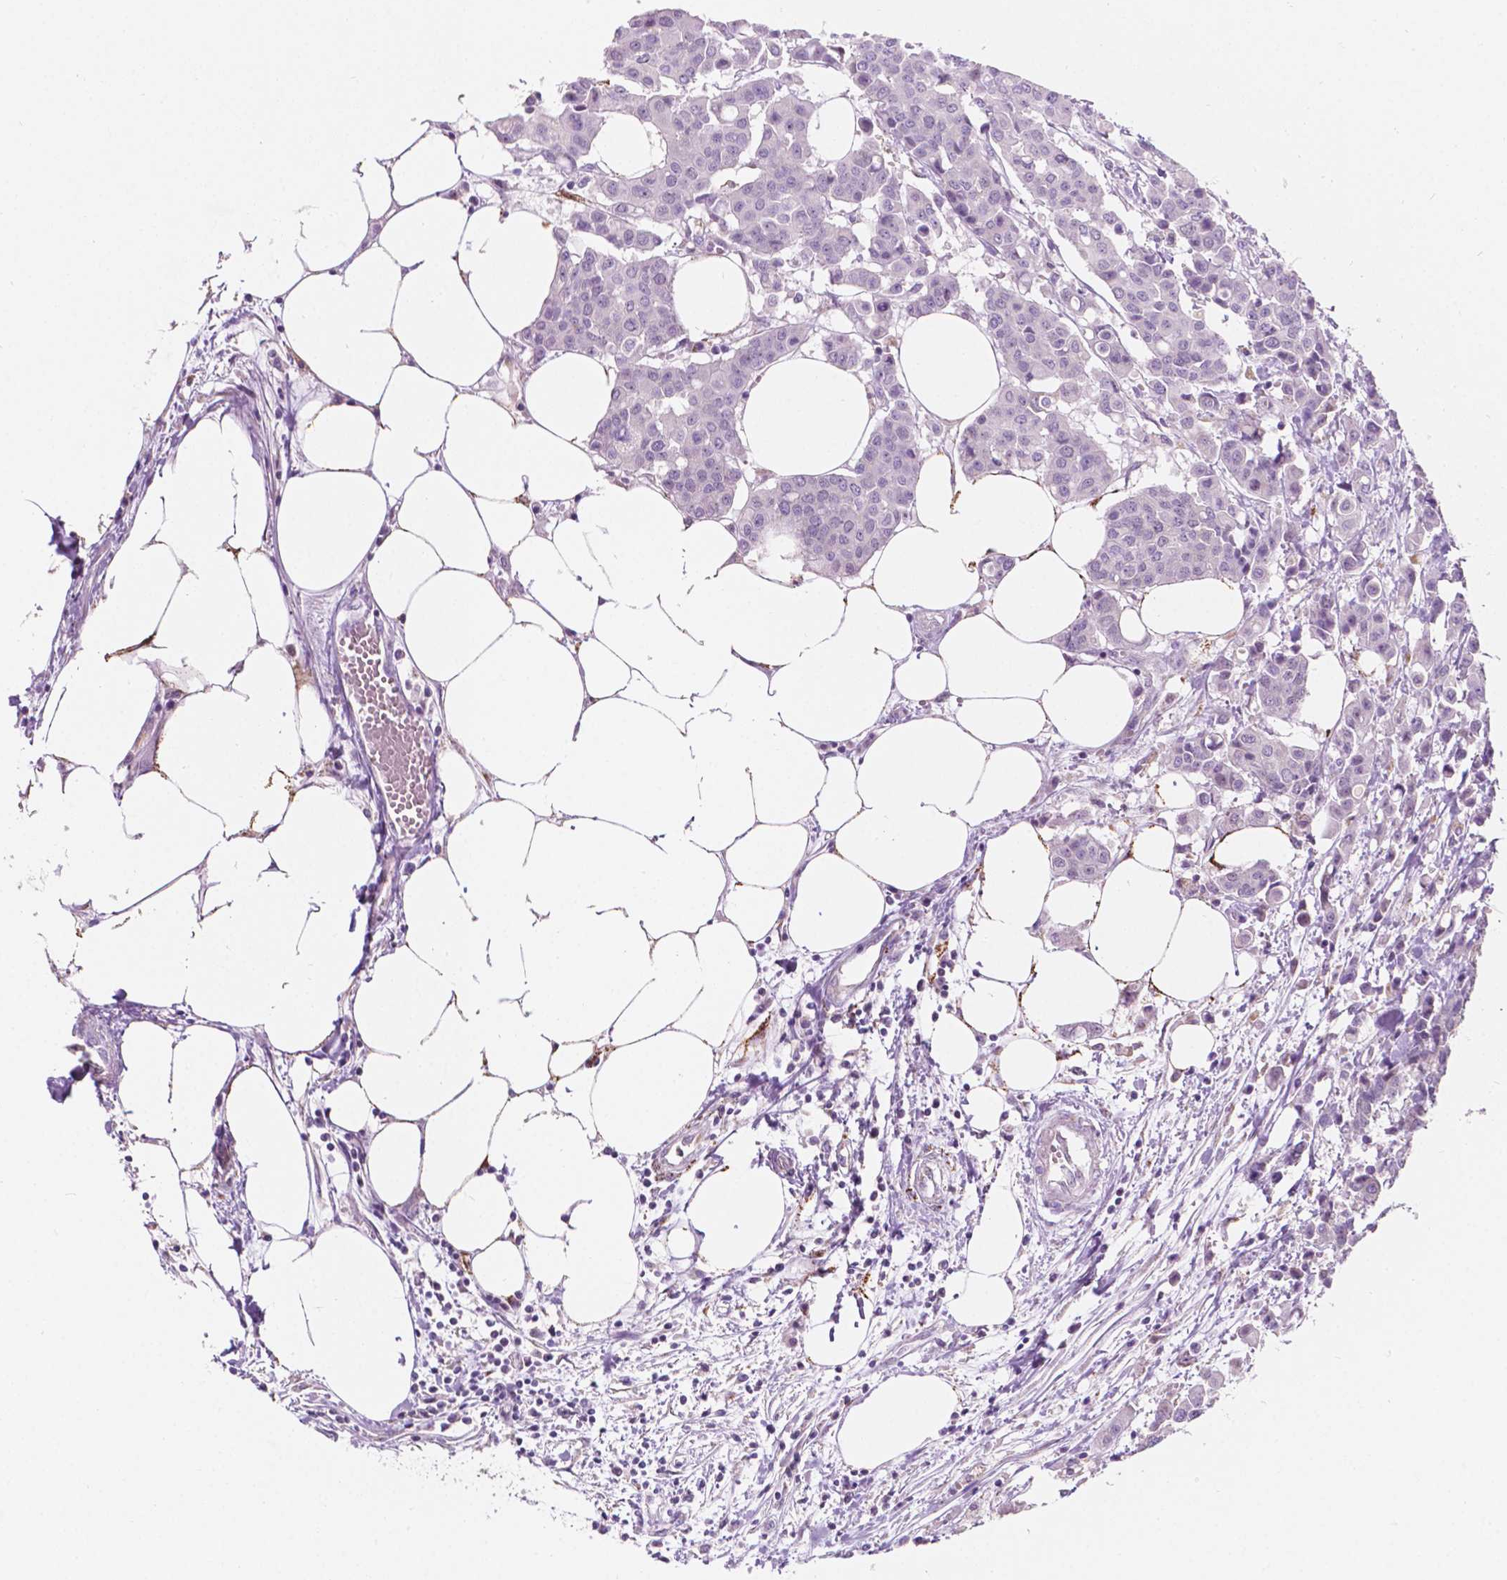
{"staining": {"intensity": "negative", "quantity": "none", "location": "none"}, "tissue": "carcinoid", "cell_type": "Tumor cells", "image_type": "cancer", "snomed": [{"axis": "morphology", "description": "Carcinoid, malignant, NOS"}, {"axis": "topography", "description": "Colon"}], "caption": "Tumor cells show no significant protein expression in carcinoid. The staining was performed using DAB (3,3'-diaminobenzidine) to visualize the protein expression in brown, while the nuclei were stained in blue with hematoxylin (Magnification: 20x).", "gene": "NOS1AP", "patient": {"sex": "male", "age": 81}}